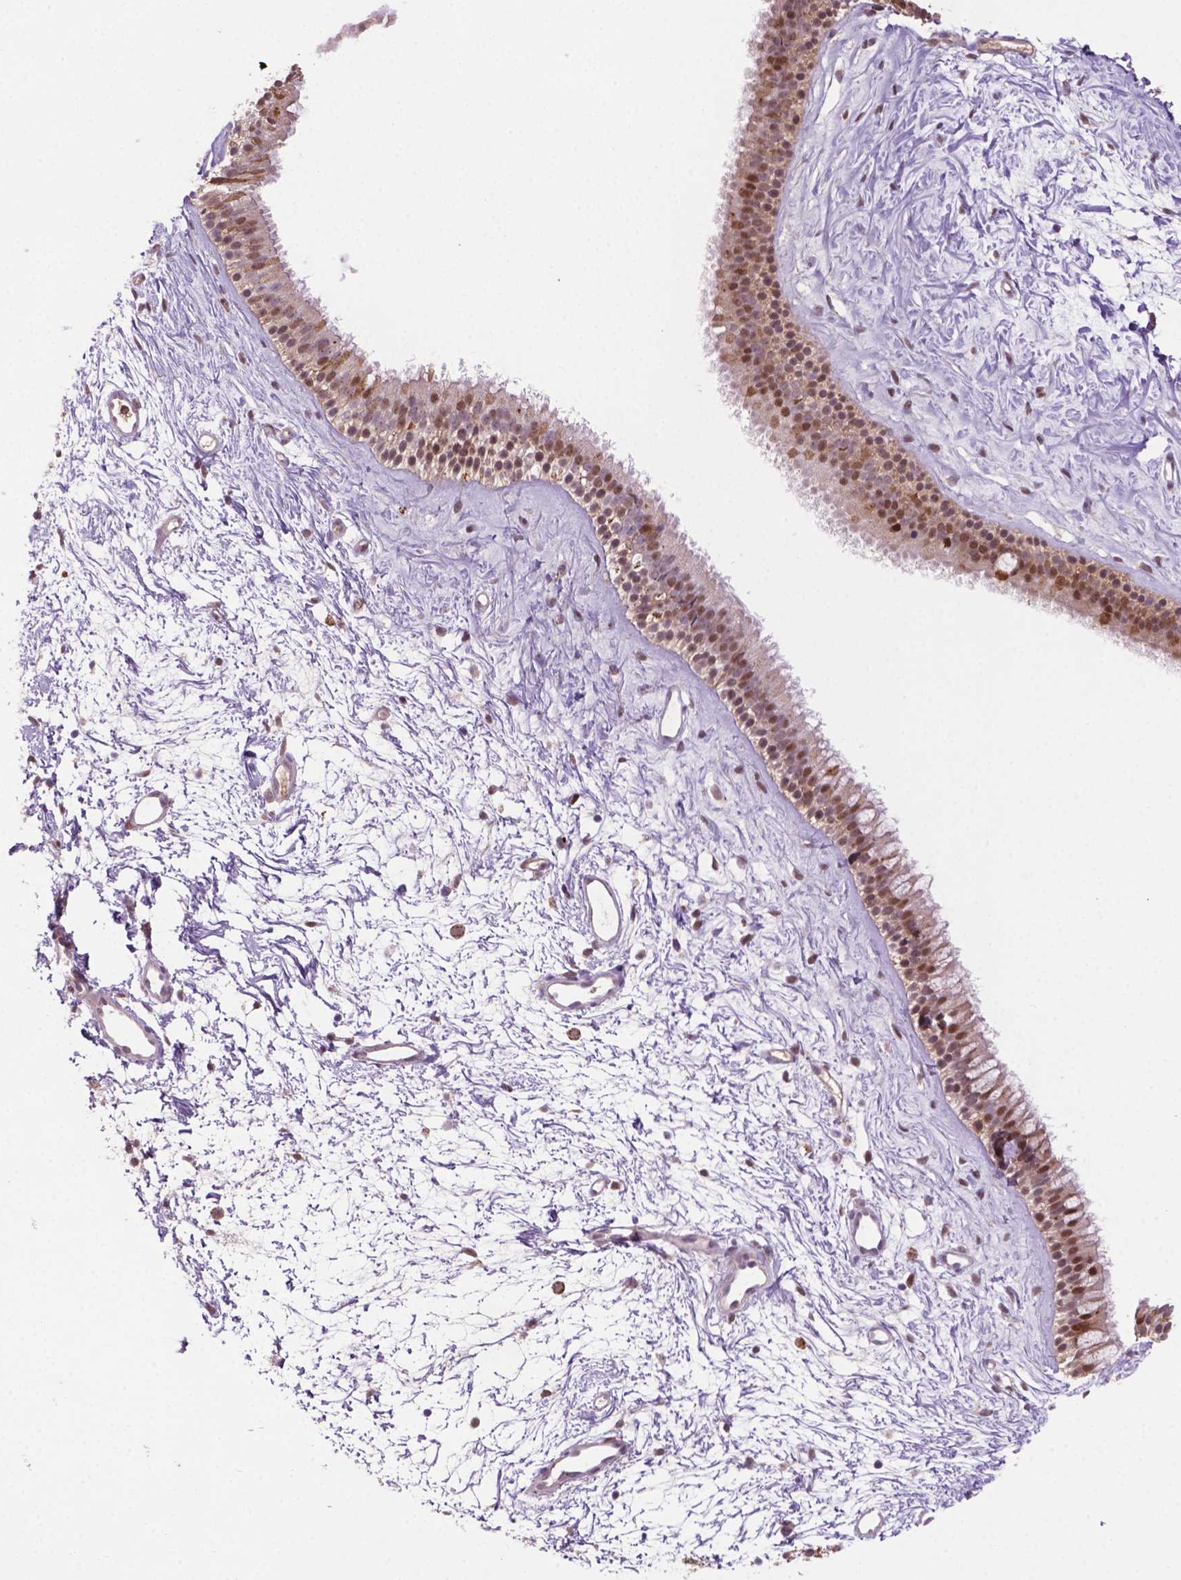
{"staining": {"intensity": "moderate", "quantity": "25%-75%", "location": "cytoplasmic/membranous,nuclear"}, "tissue": "nasopharynx", "cell_type": "Respiratory epithelial cells", "image_type": "normal", "snomed": [{"axis": "morphology", "description": "Normal tissue, NOS"}, {"axis": "topography", "description": "Nasopharynx"}], "caption": "Protein analysis of unremarkable nasopharynx reveals moderate cytoplasmic/membranous,nuclear staining in approximately 25%-75% of respiratory epithelial cells. The protein is shown in brown color, while the nuclei are stained blue.", "gene": "PLIN3", "patient": {"sex": "male", "age": 58}}